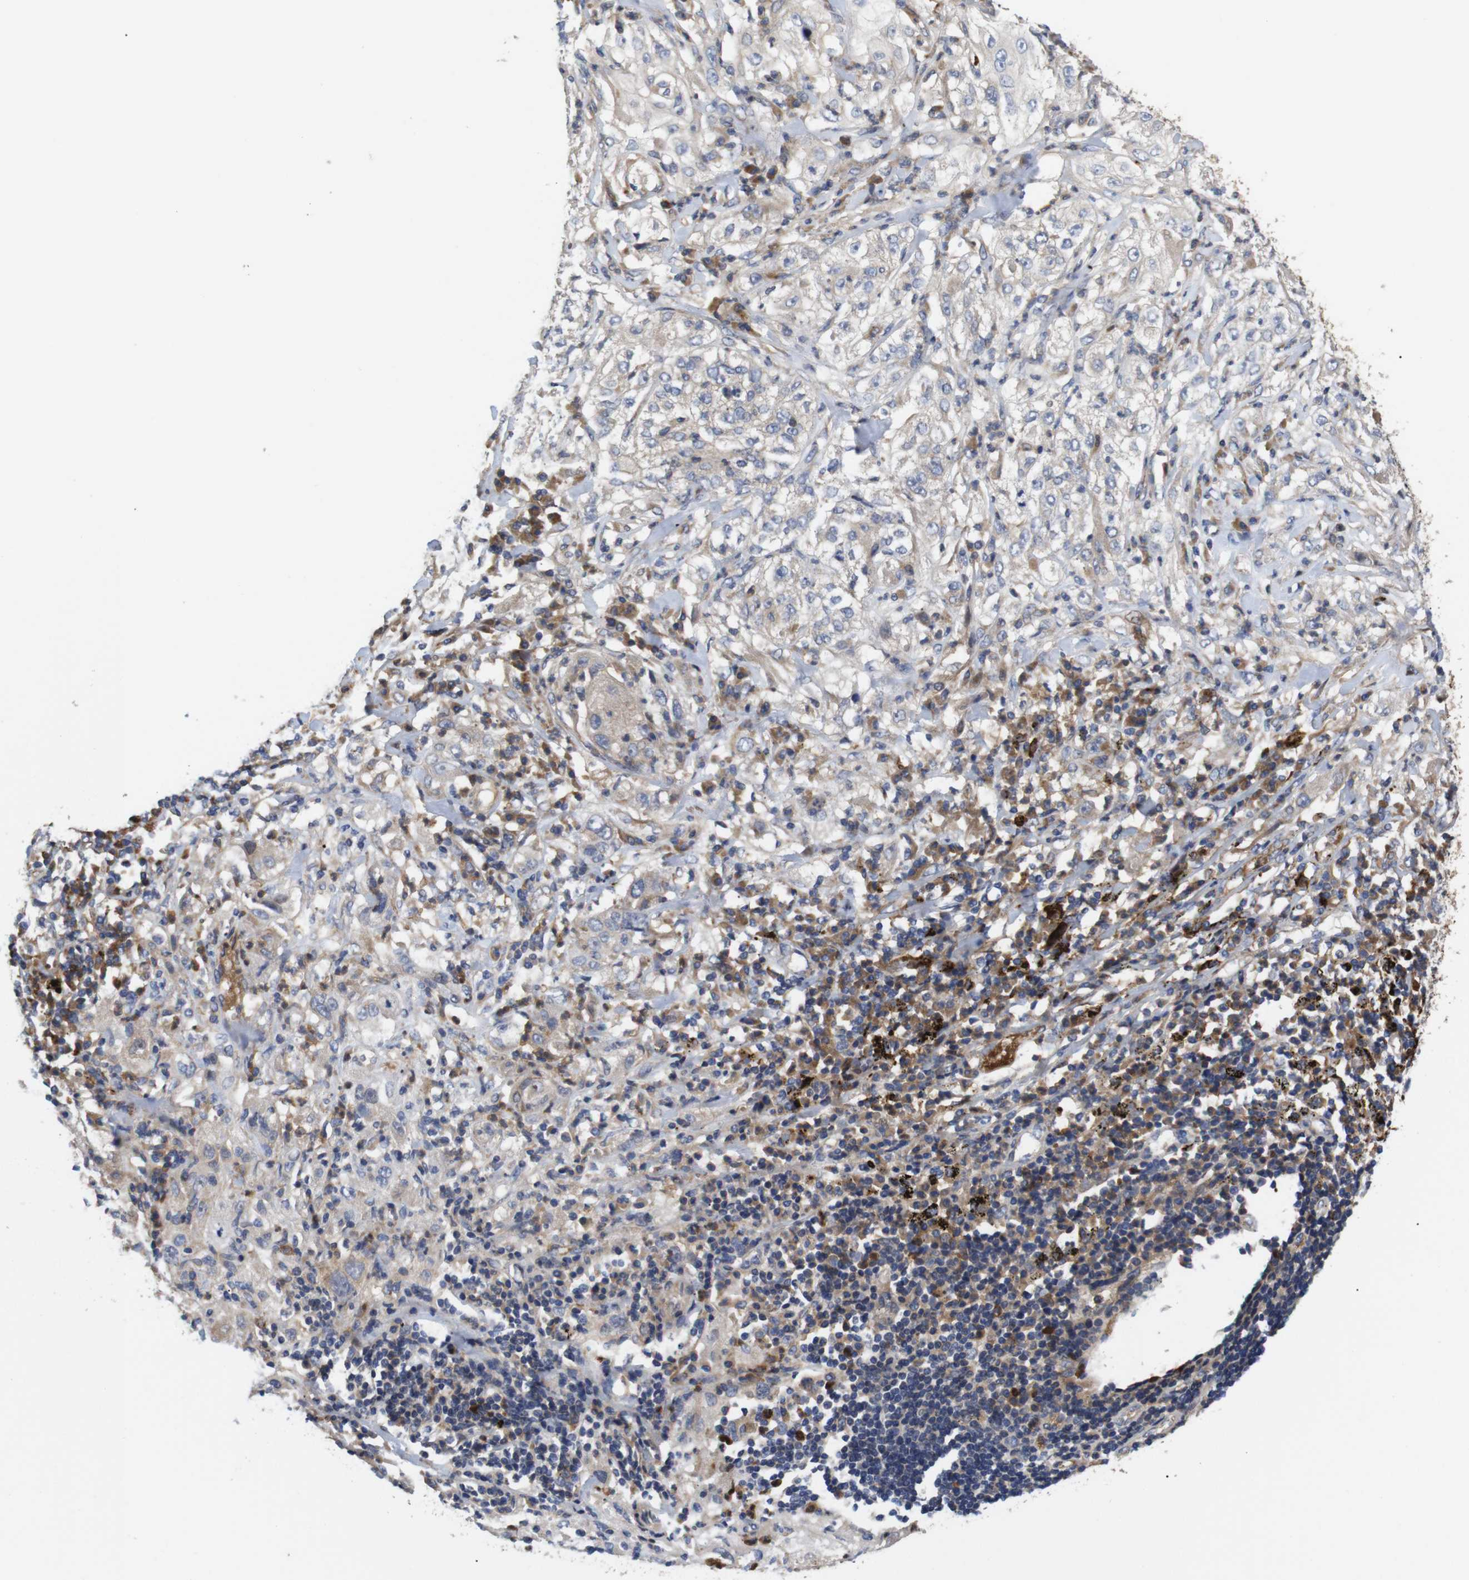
{"staining": {"intensity": "weak", "quantity": "<25%", "location": "cytoplasmic/membranous"}, "tissue": "lung cancer", "cell_type": "Tumor cells", "image_type": "cancer", "snomed": [{"axis": "morphology", "description": "Inflammation, NOS"}, {"axis": "morphology", "description": "Squamous cell carcinoma, NOS"}, {"axis": "topography", "description": "Lymph node"}, {"axis": "topography", "description": "Soft tissue"}, {"axis": "topography", "description": "Lung"}], "caption": "This is a micrograph of immunohistochemistry (IHC) staining of lung cancer, which shows no staining in tumor cells.", "gene": "SPRY3", "patient": {"sex": "male", "age": 66}}